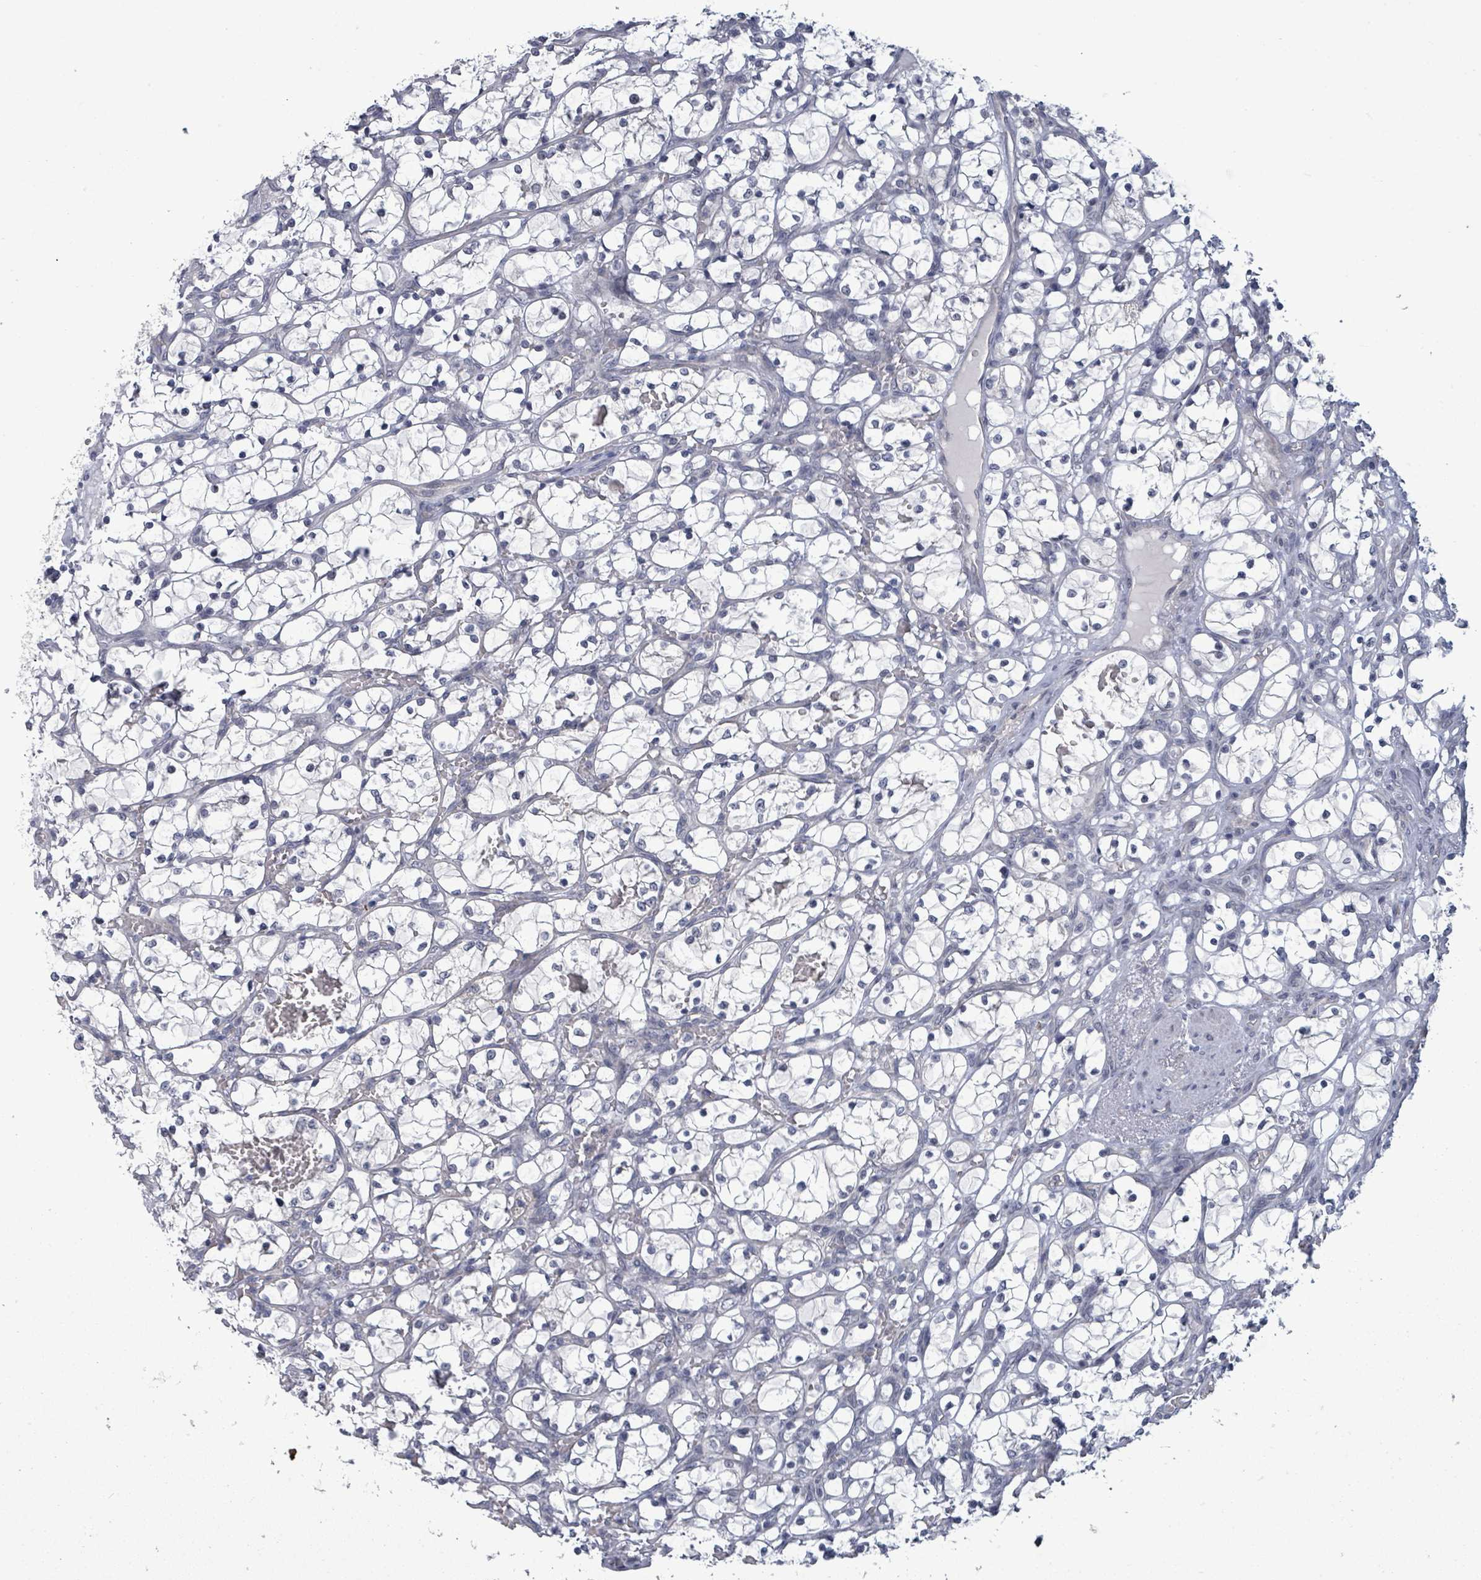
{"staining": {"intensity": "negative", "quantity": "none", "location": "none"}, "tissue": "renal cancer", "cell_type": "Tumor cells", "image_type": "cancer", "snomed": [{"axis": "morphology", "description": "Adenocarcinoma, NOS"}, {"axis": "topography", "description": "Kidney"}], "caption": "Immunohistochemistry (IHC) histopathology image of renal cancer (adenocarcinoma) stained for a protein (brown), which exhibits no expression in tumor cells.", "gene": "ASB12", "patient": {"sex": "female", "age": 69}}